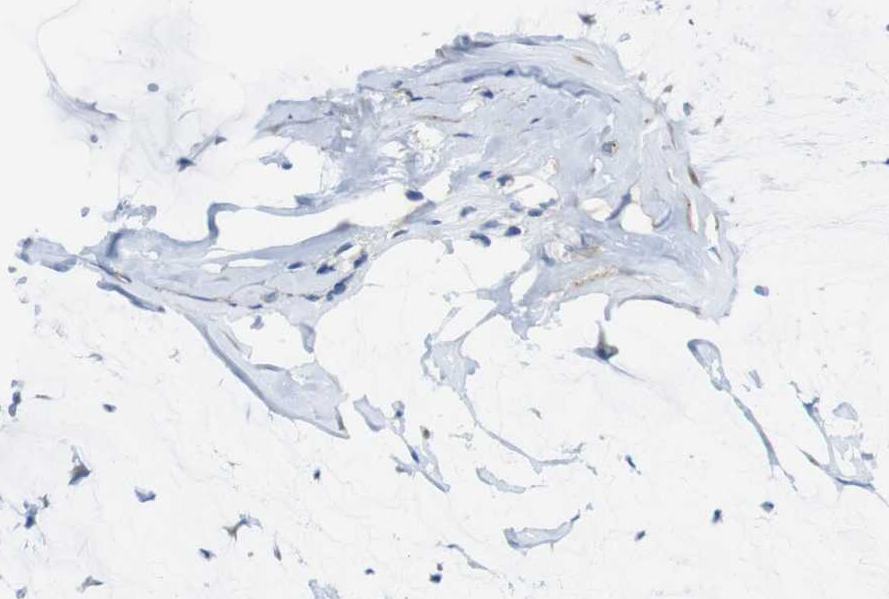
{"staining": {"intensity": "weak", "quantity": ">75%", "location": "cytoplasmic/membranous"}, "tissue": "ovarian cancer", "cell_type": "Tumor cells", "image_type": "cancer", "snomed": [{"axis": "morphology", "description": "Cystadenocarcinoma, mucinous, NOS"}, {"axis": "topography", "description": "Ovary"}], "caption": "Weak cytoplasmic/membranous positivity for a protein is identified in about >75% of tumor cells of mucinous cystadenocarcinoma (ovarian) using immunohistochemistry.", "gene": "DDRGK1", "patient": {"sex": "female", "age": 39}}